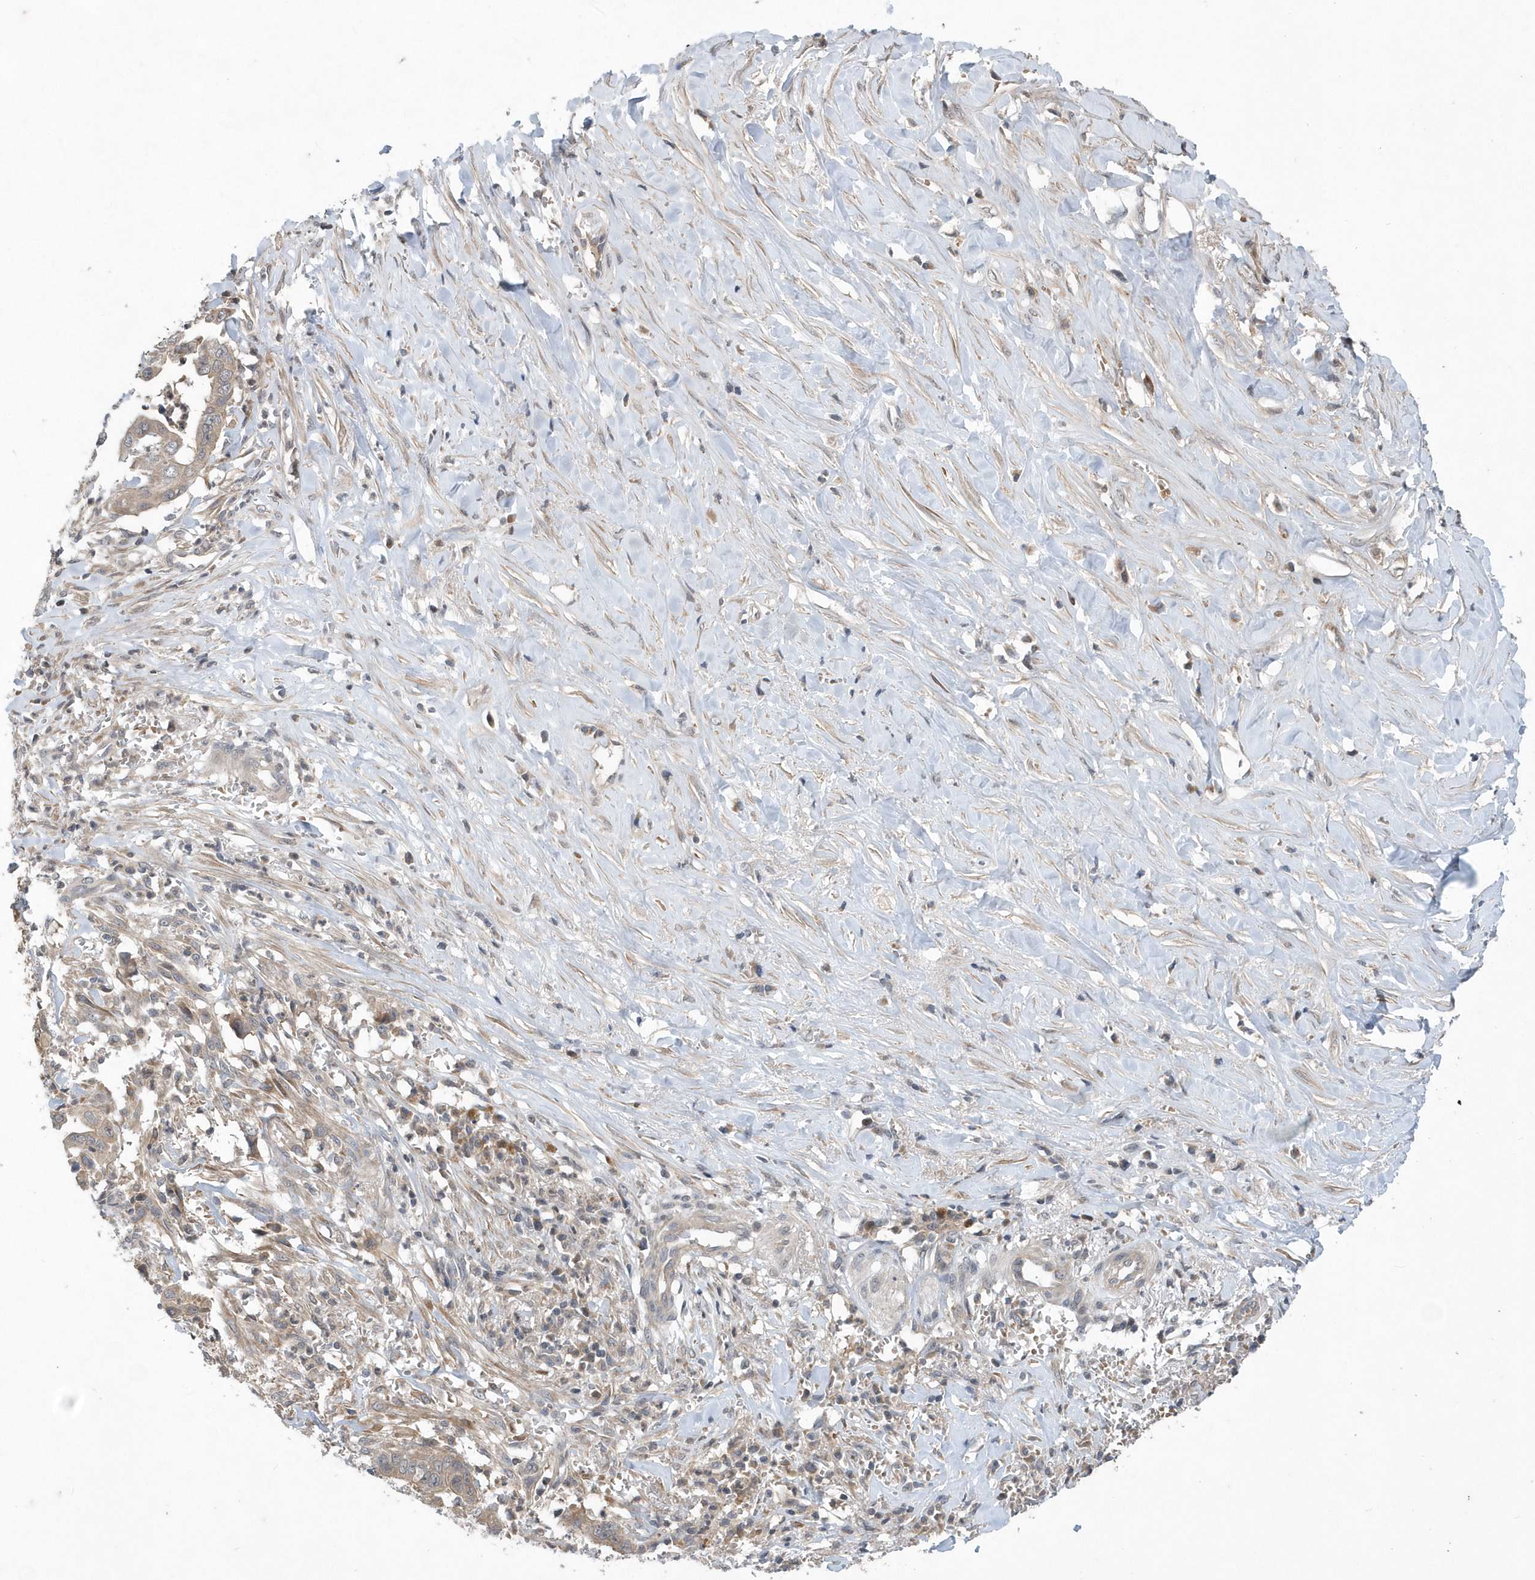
{"staining": {"intensity": "weak", "quantity": "<25%", "location": "cytoplasmic/membranous"}, "tissue": "liver cancer", "cell_type": "Tumor cells", "image_type": "cancer", "snomed": [{"axis": "morphology", "description": "Cholangiocarcinoma"}, {"axis": "topography", "description": "Liver"}], "caption": "A micrograph of cholangiocarcinoma (liver) stained for a protein demonstrates no brown staining in tumor cells. (Immunohistochemistry, brightfield microscopy, high magnification).", "gene": "HMGCS1", "patient": {"sex": "female", "age": 79}}